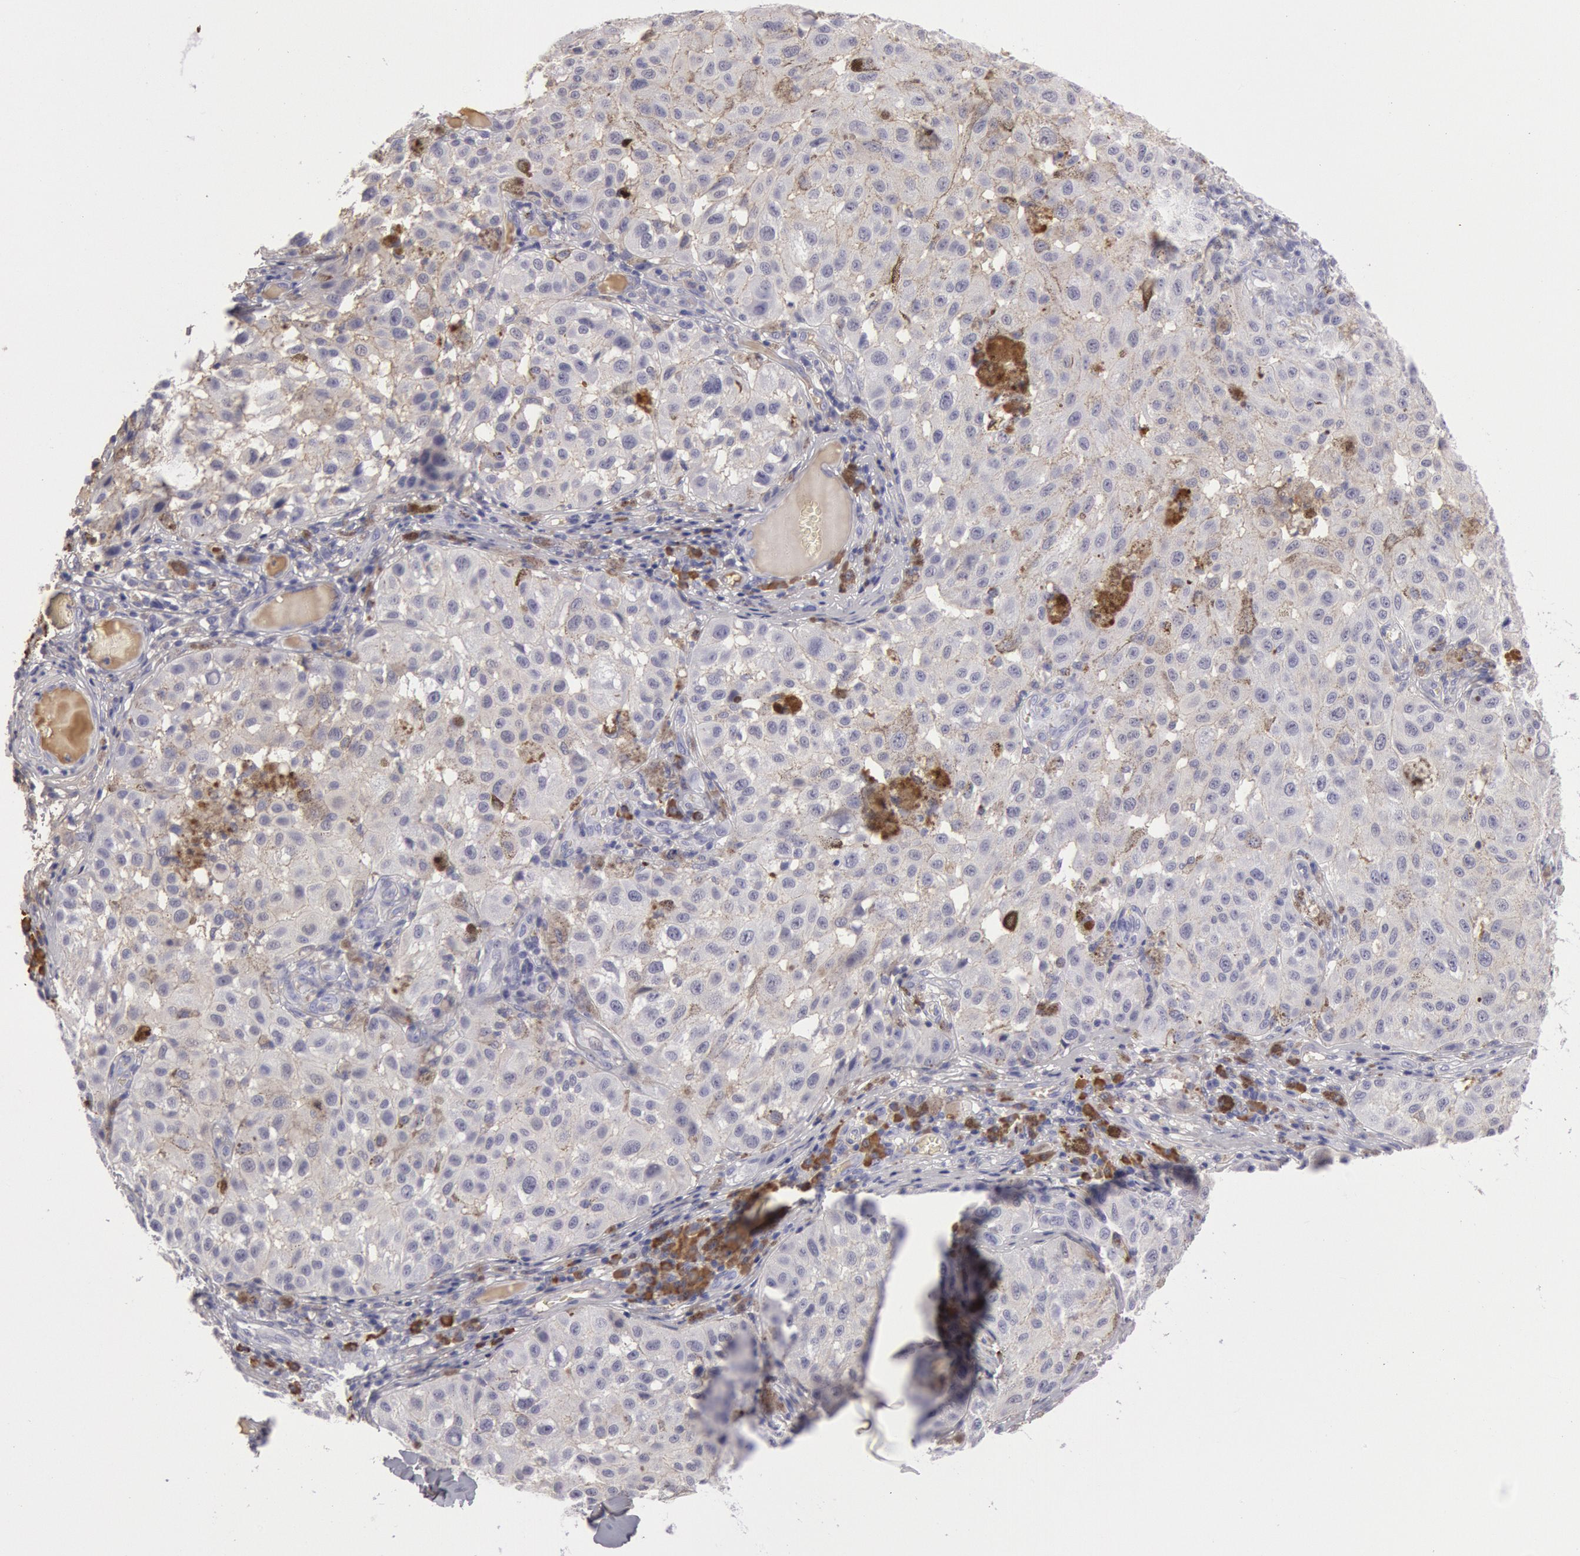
{"staining": {"intensity": "weak", "quantity": "25%-75%", "location": "cytoplasmic/membranous"}, "tissue": "melanoma", "cell_type": "Tumor cells", "image_type": "cancer", "snomed": [{"axis": "morphology", "description": "Malignant melanoma, NOS"}, {"axis": "topography", "description": "Skin"}], "caption": "Immunohistochemical staining of human melanoma shows low levels of weak cytoplasmic/membranous expression in about 25%-75% of tumor cells.", "gene": "IGHG1", "patient": {"sex": "female", "age": 64}}